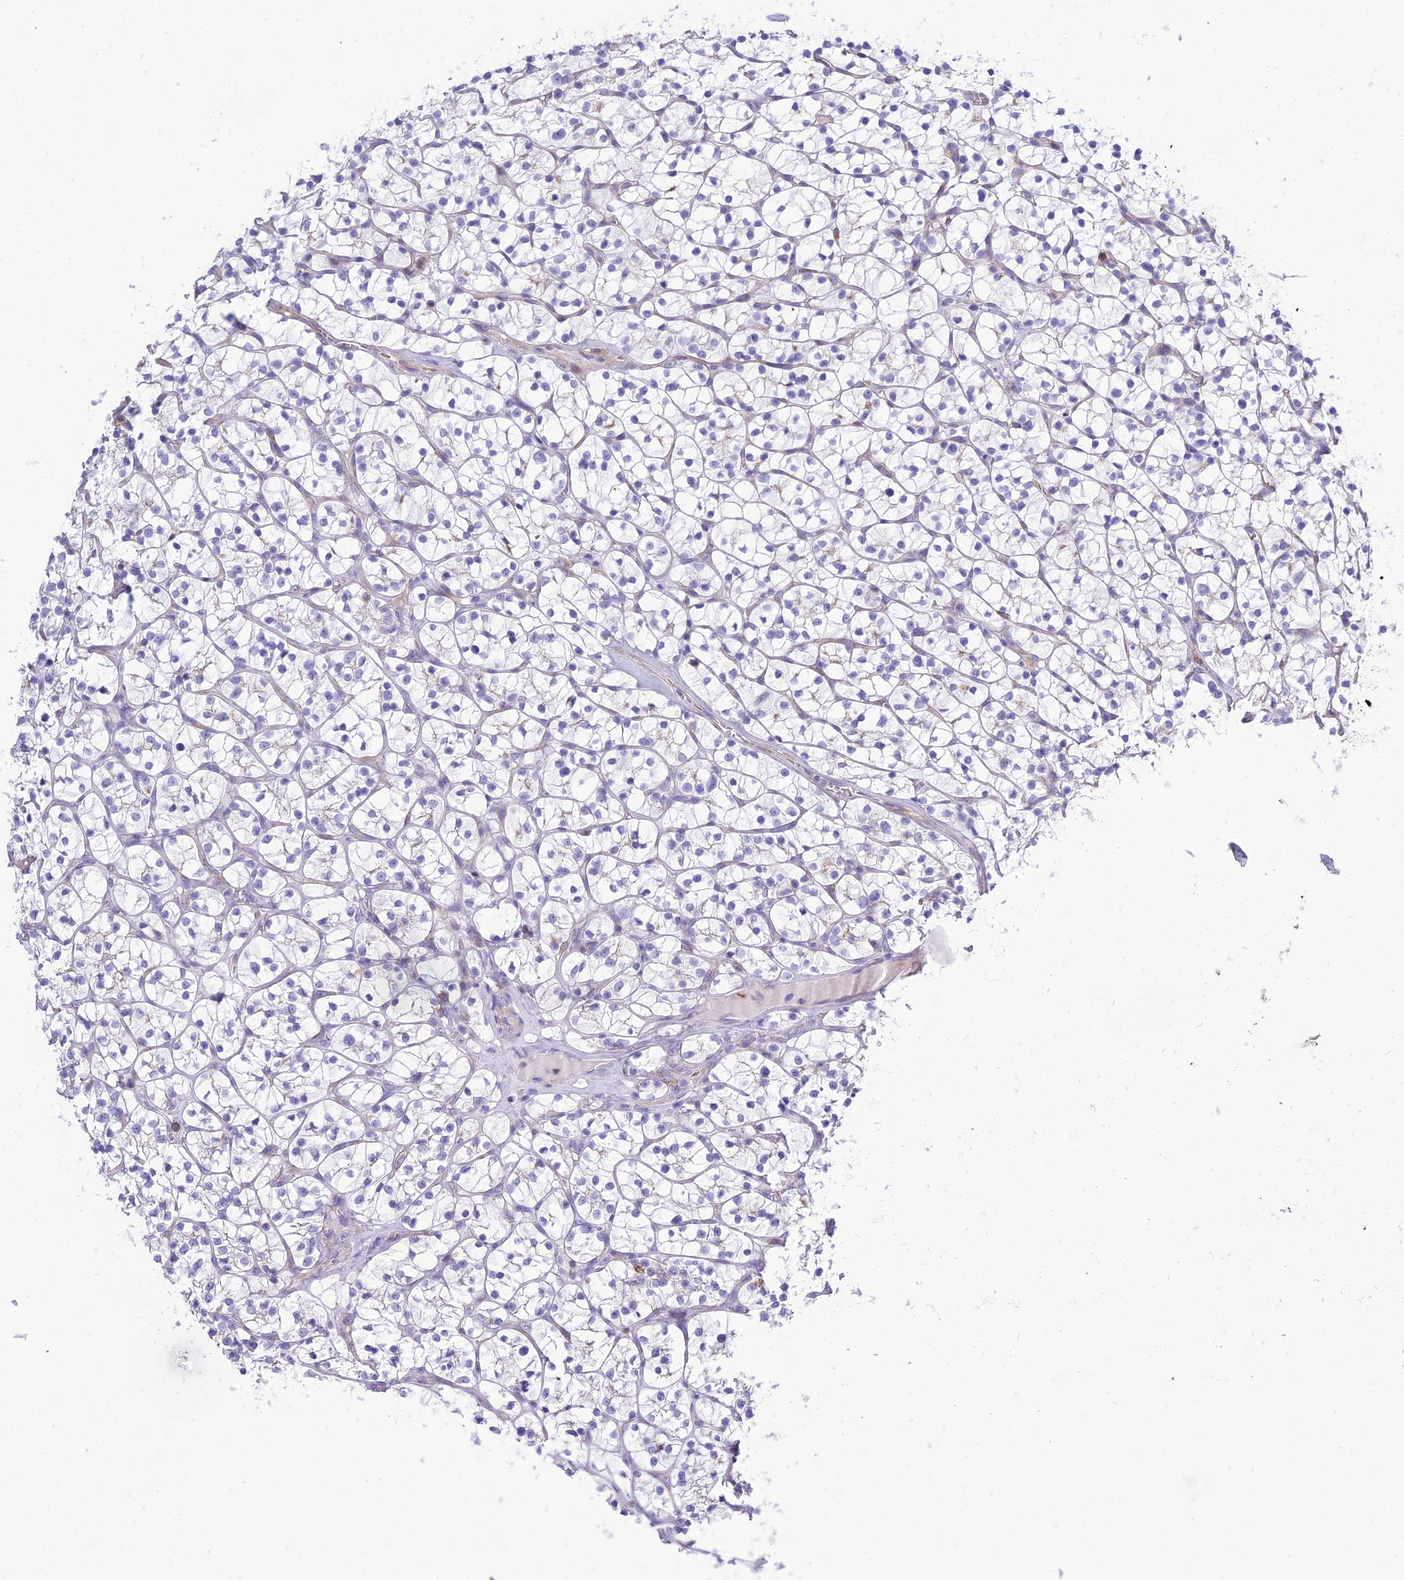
{"staining": {"intensity": "negative", "quantity": "none", "location": "none"}, "tissue": "renal cancer", "cell_type": "Tumor cells", "image_type": "cancer", "snomed": [{"axis": "morphology", "description": "Adenocarcinoma, NOS"}, {"axis": "topography", "description": "Kidney"}], "caption": "Adenocarcinoma (renal) was stained to show a protein in brown. There is no significant expression in tumor cells.", "gene": "OR1Q1", "patient": {"sex": "female", "age": 64}}